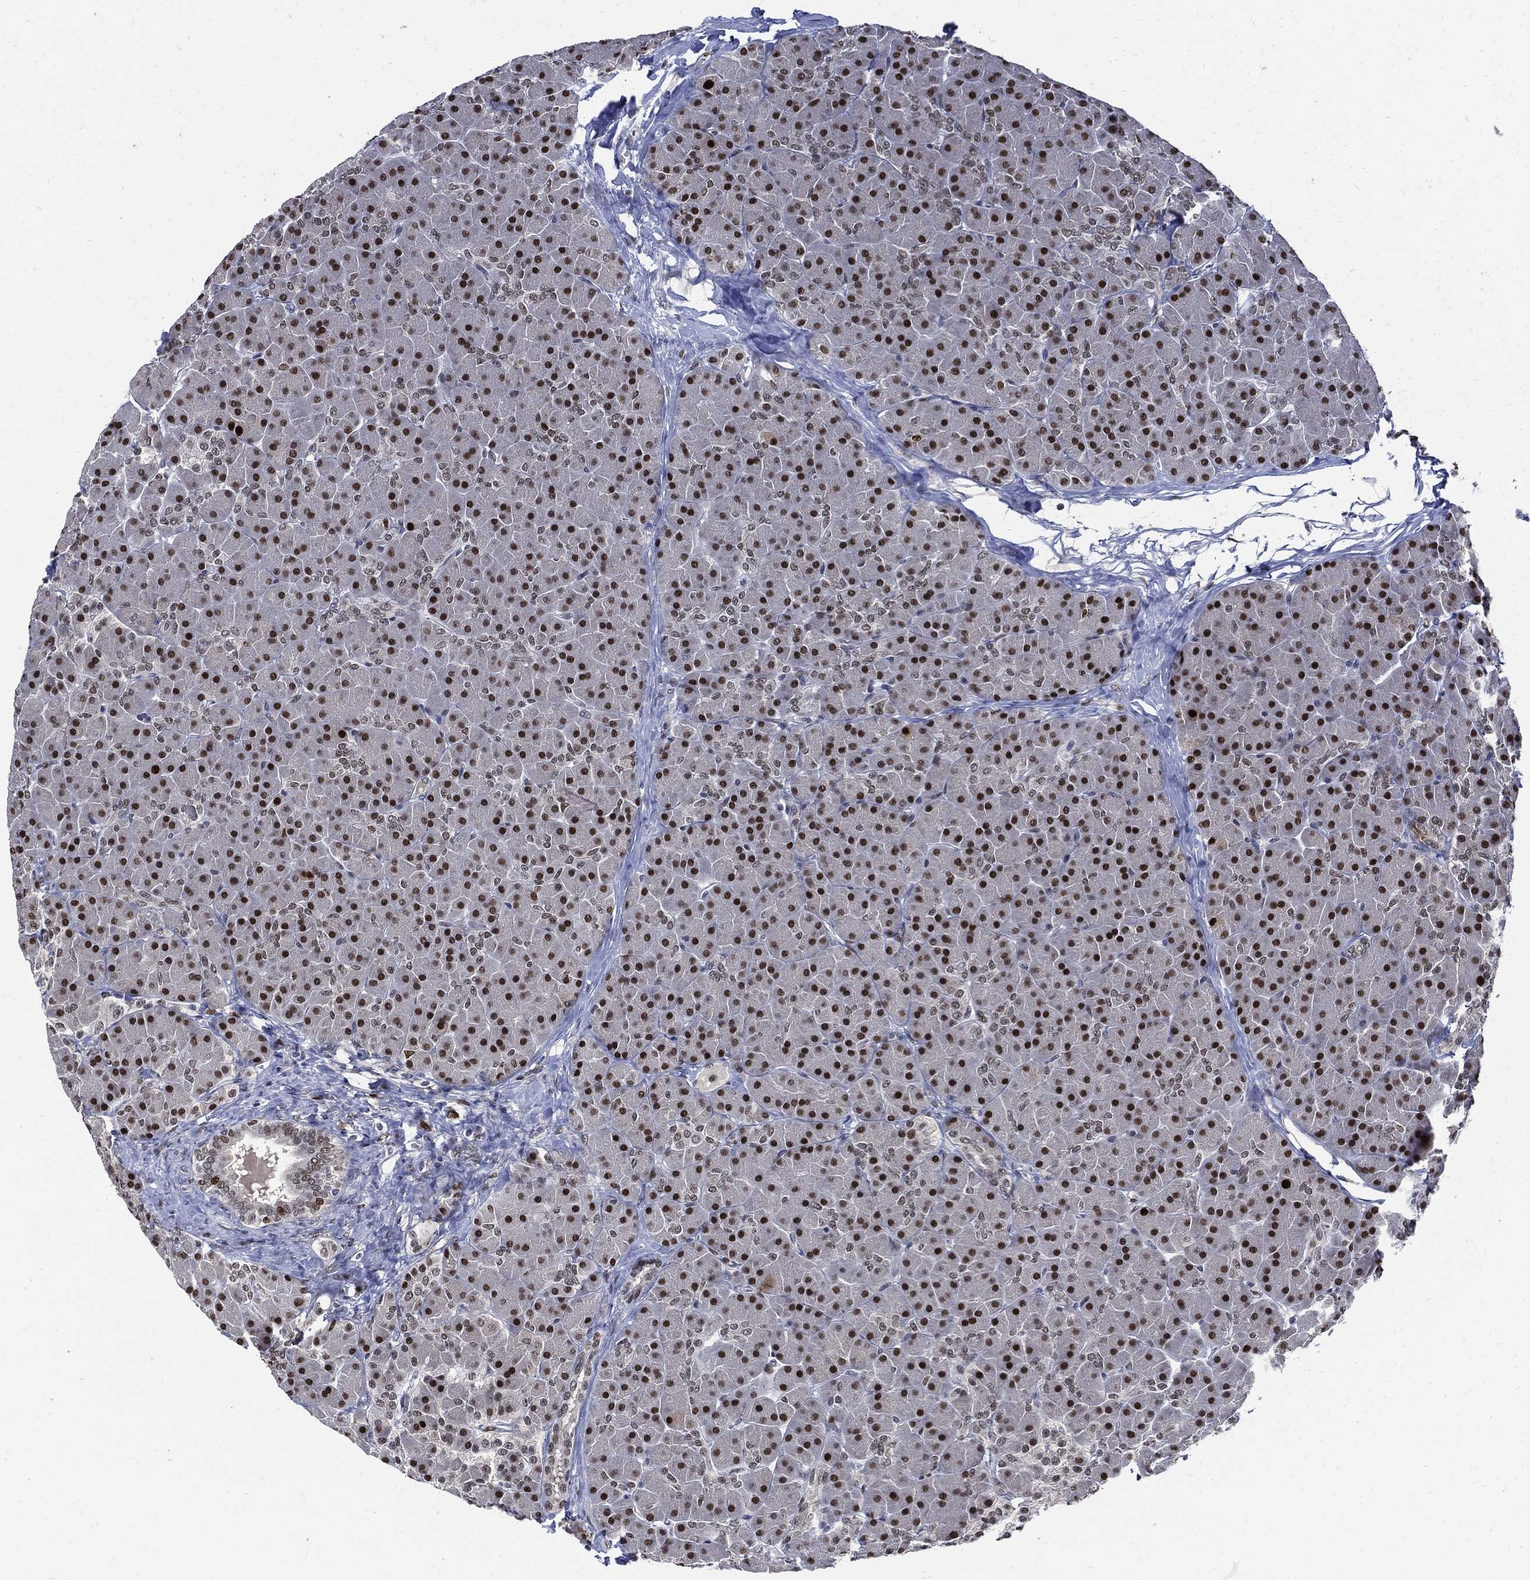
{"staining": {"intensity": "strong", "quantity": ">75%", "location": "nuclear"}, "tissue": "pancreas", "cell_type": "Exocrine glandular cells", "image_type": "normal", "snomed": [{"axis": "morphology", "description": "Normal tissue, NOS"}, {"axis": "topography", "description": "Pancreas"}], "caption": "Immunohistochemistry staining of normal pancreas, which demonstrates high levels of strong nuclear positivity in approximately >75% of exocrine glandular cells indicating strong nuclear protein staining. The staining was performed using DAB (3,3'-diaminobenzidine) (brown) for protein detection and nuclei were counterstained in hematoxylin (blue).", "gene": "PCNA", "patient": {"sex": "female", "age": 44}}